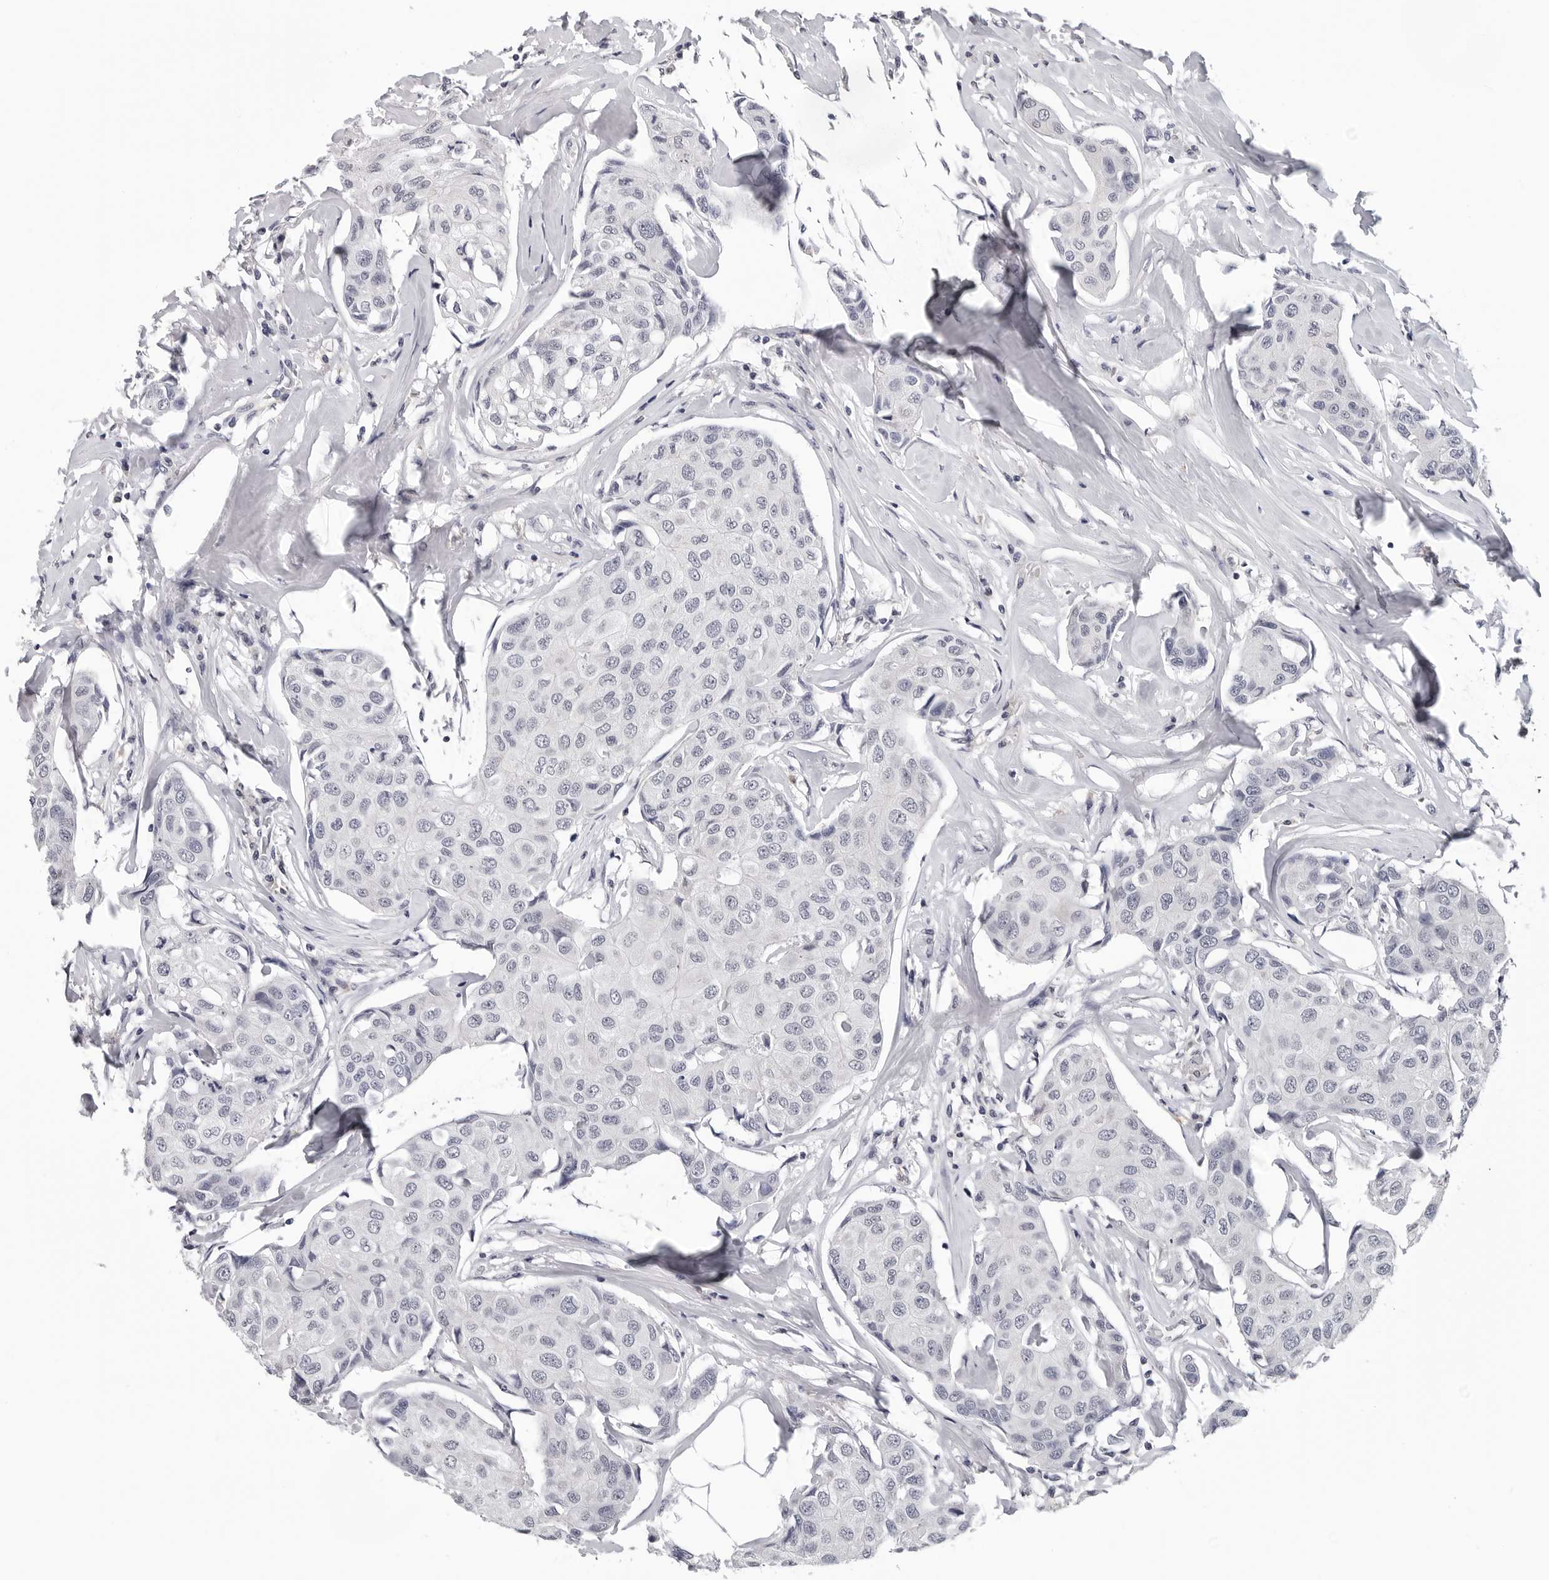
{"staining": {"intensity": "negative", "quantity": "none", "location": "none"}, "tissue": "breast cancer", "cell_type": "Tumor cells", "image_type": "cancer", "snomed": [{"axis": "morphology", "description": "Duct carcinoma"}, {"axis": "topography", "description": "Breast"}], "caption": "This histopathology image is of breast invasive ductal carcinoma stained with immunohistochemistry (IHC) to label a protein in brown with the nuclei are counter-stained blue. There is no expression in tumor cells.", "gene": "TRMT13", "patient": {"sex": "female", "age": 80}}